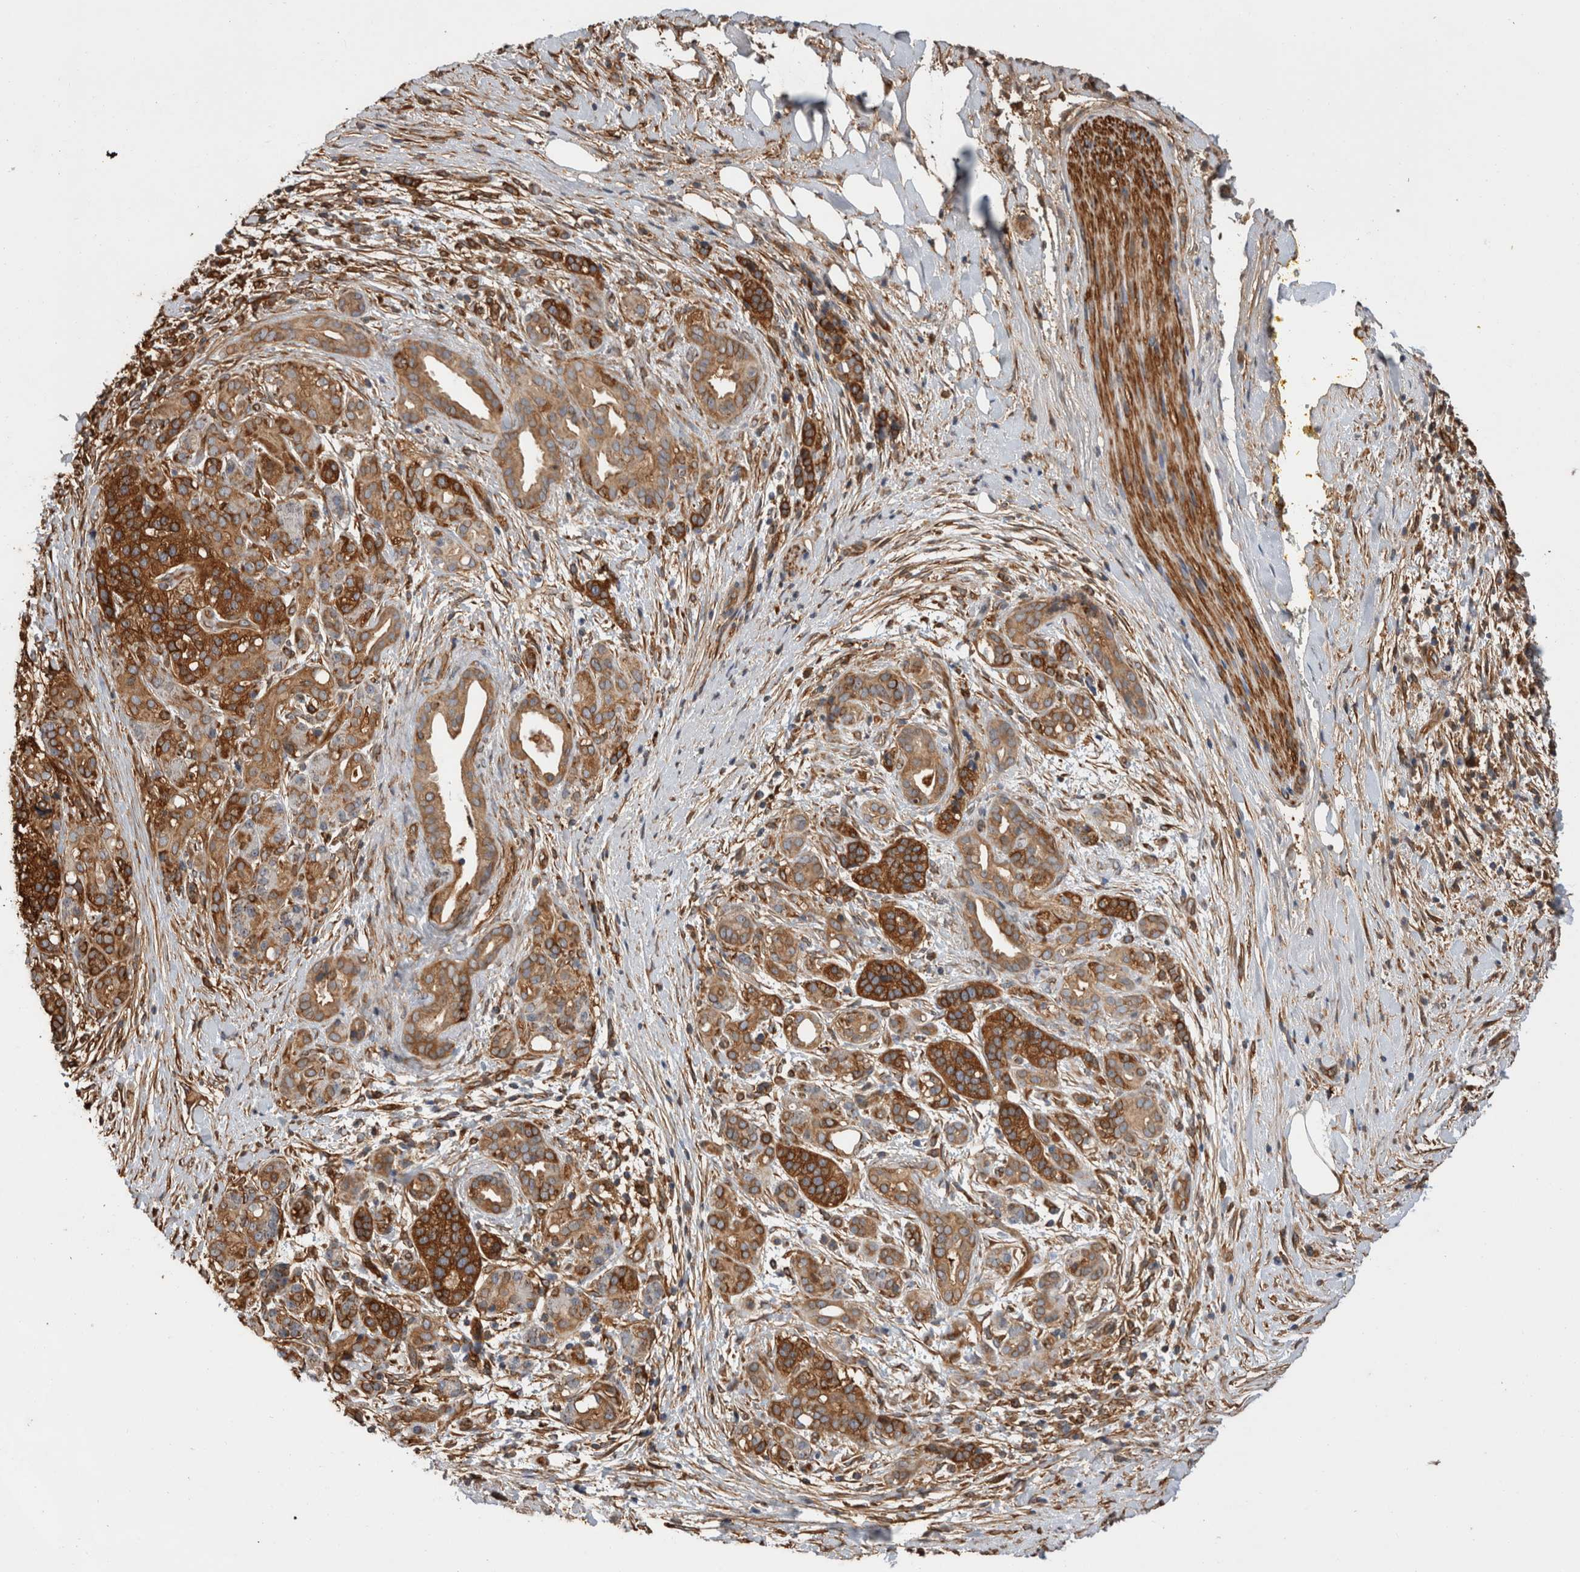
{"staining": {"intensity": "strong", "quantity": ">75%", "location": "cytoplasmic/membranous"}, "tissue": "pancreatic cancer", "cell_type": "Tumor cells", "image_type": "cancer", "snomed": [{"axis": "morphology", "description": "Adenocarcinoma, NOS"}, {"axis": "topography", "description": "Pancreas"}], "caption": "Brown immunohistochemical staining in pancreatic cancer (adenocarcinoma) displays strong cytoplasmic/membranous positivity in about >75% of tumor cells. The staining was performed using DAB, with brown indicating positive protein expression. Nuclei are stained blue with hematoxylin.", "gene": "ZNF397", "patient": {"sex": "male", "age": 58}}